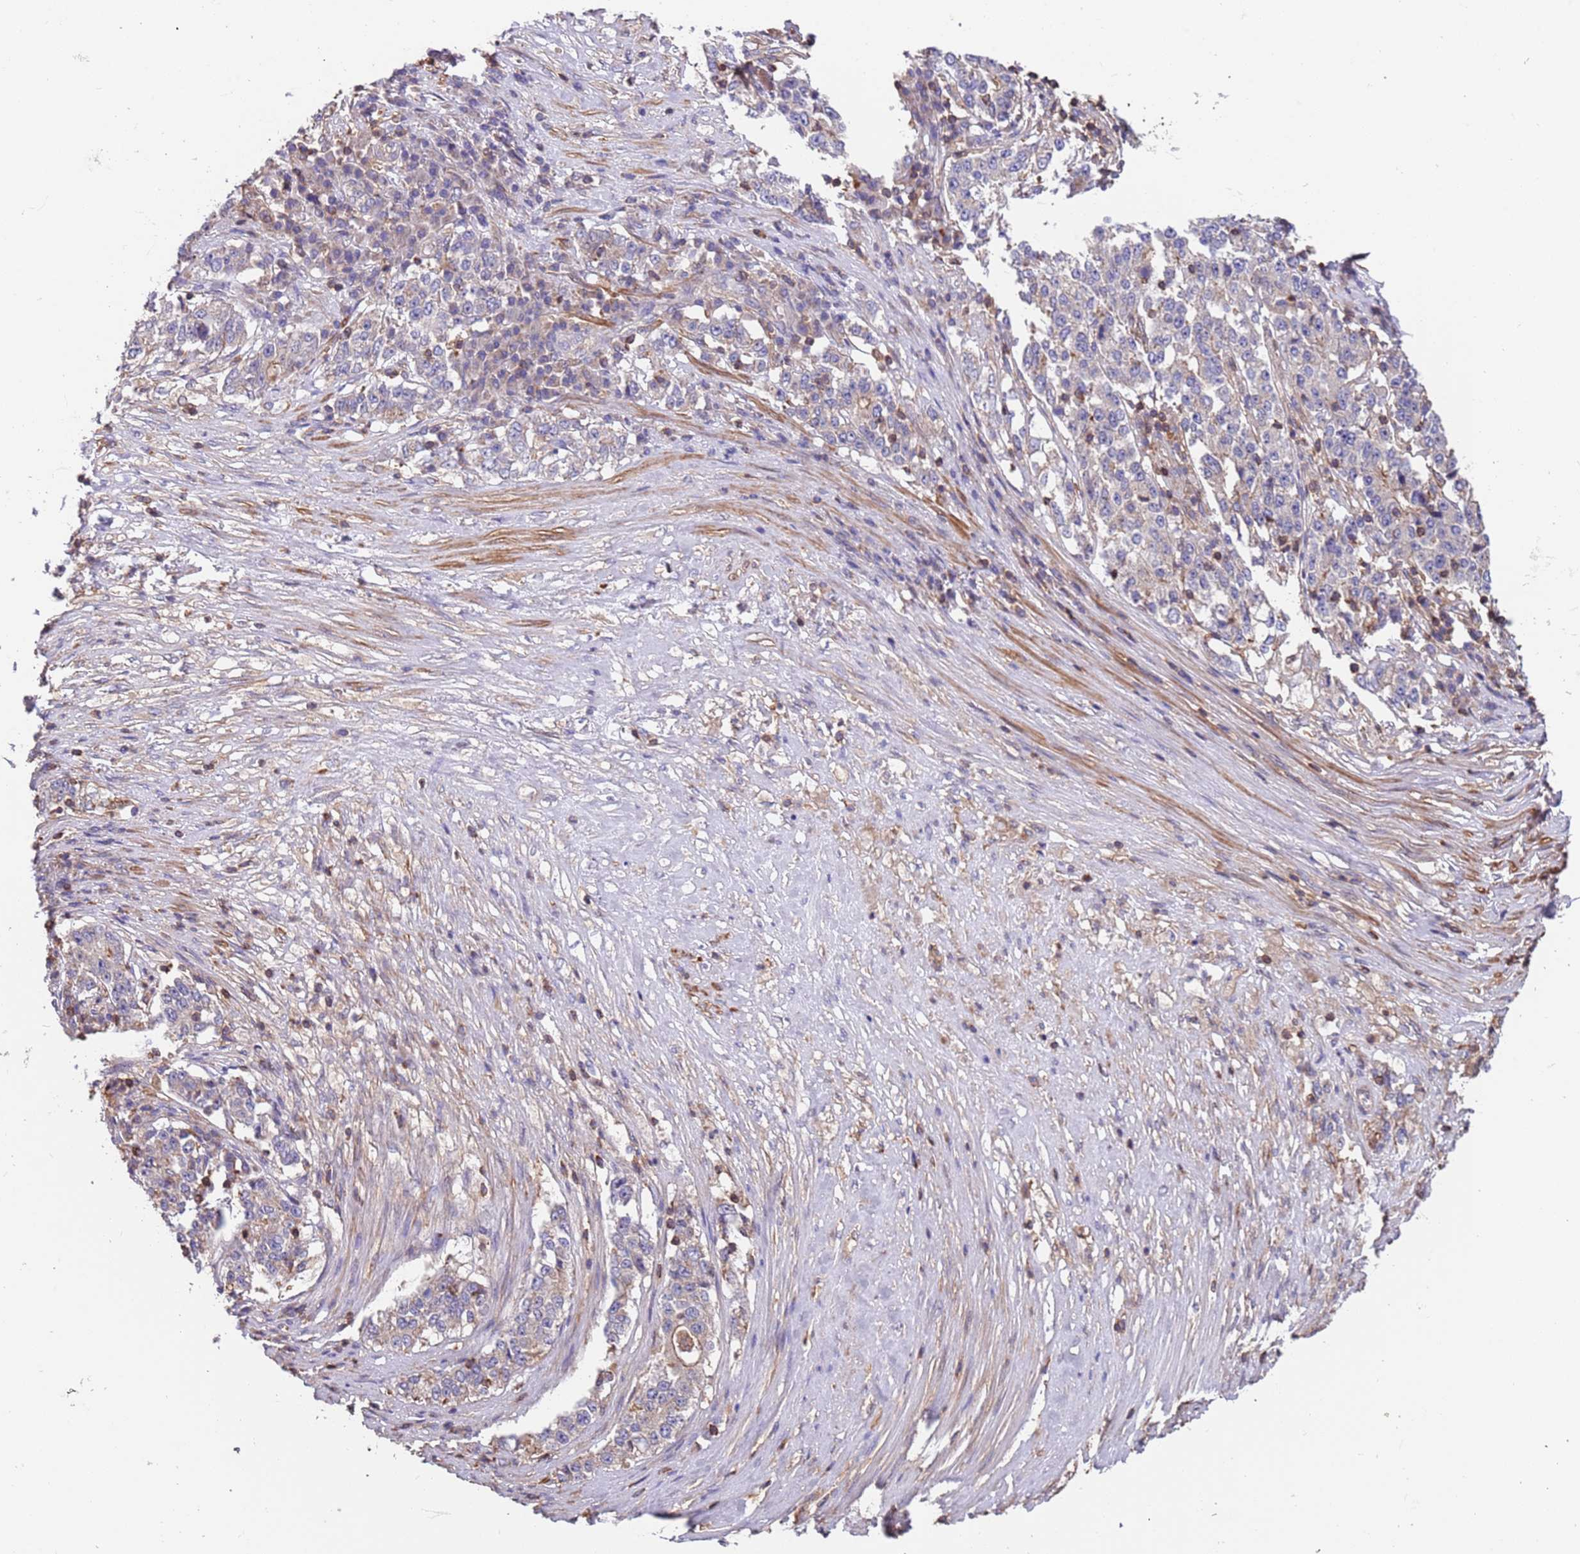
{"staining": {"intensity": "negative", "quantity": "none", "location": "none"}, "tissue": "stomach cancer", "cell_type": "Tumor cells", "image_type": "cancer", "snomed": [{"axis": "morphology", "description": "Adenocarcinoma, NOS"}, {"axis": "topography", "description": "Stomach"}], "caption": "Immunohistochemistry micrograph of adenocarcinoma (stomach) stained for a protein (brown), which displays no staining in tumor cells.", "gene": "SYT4", "patient": {"sex": "male", "age": 59}}